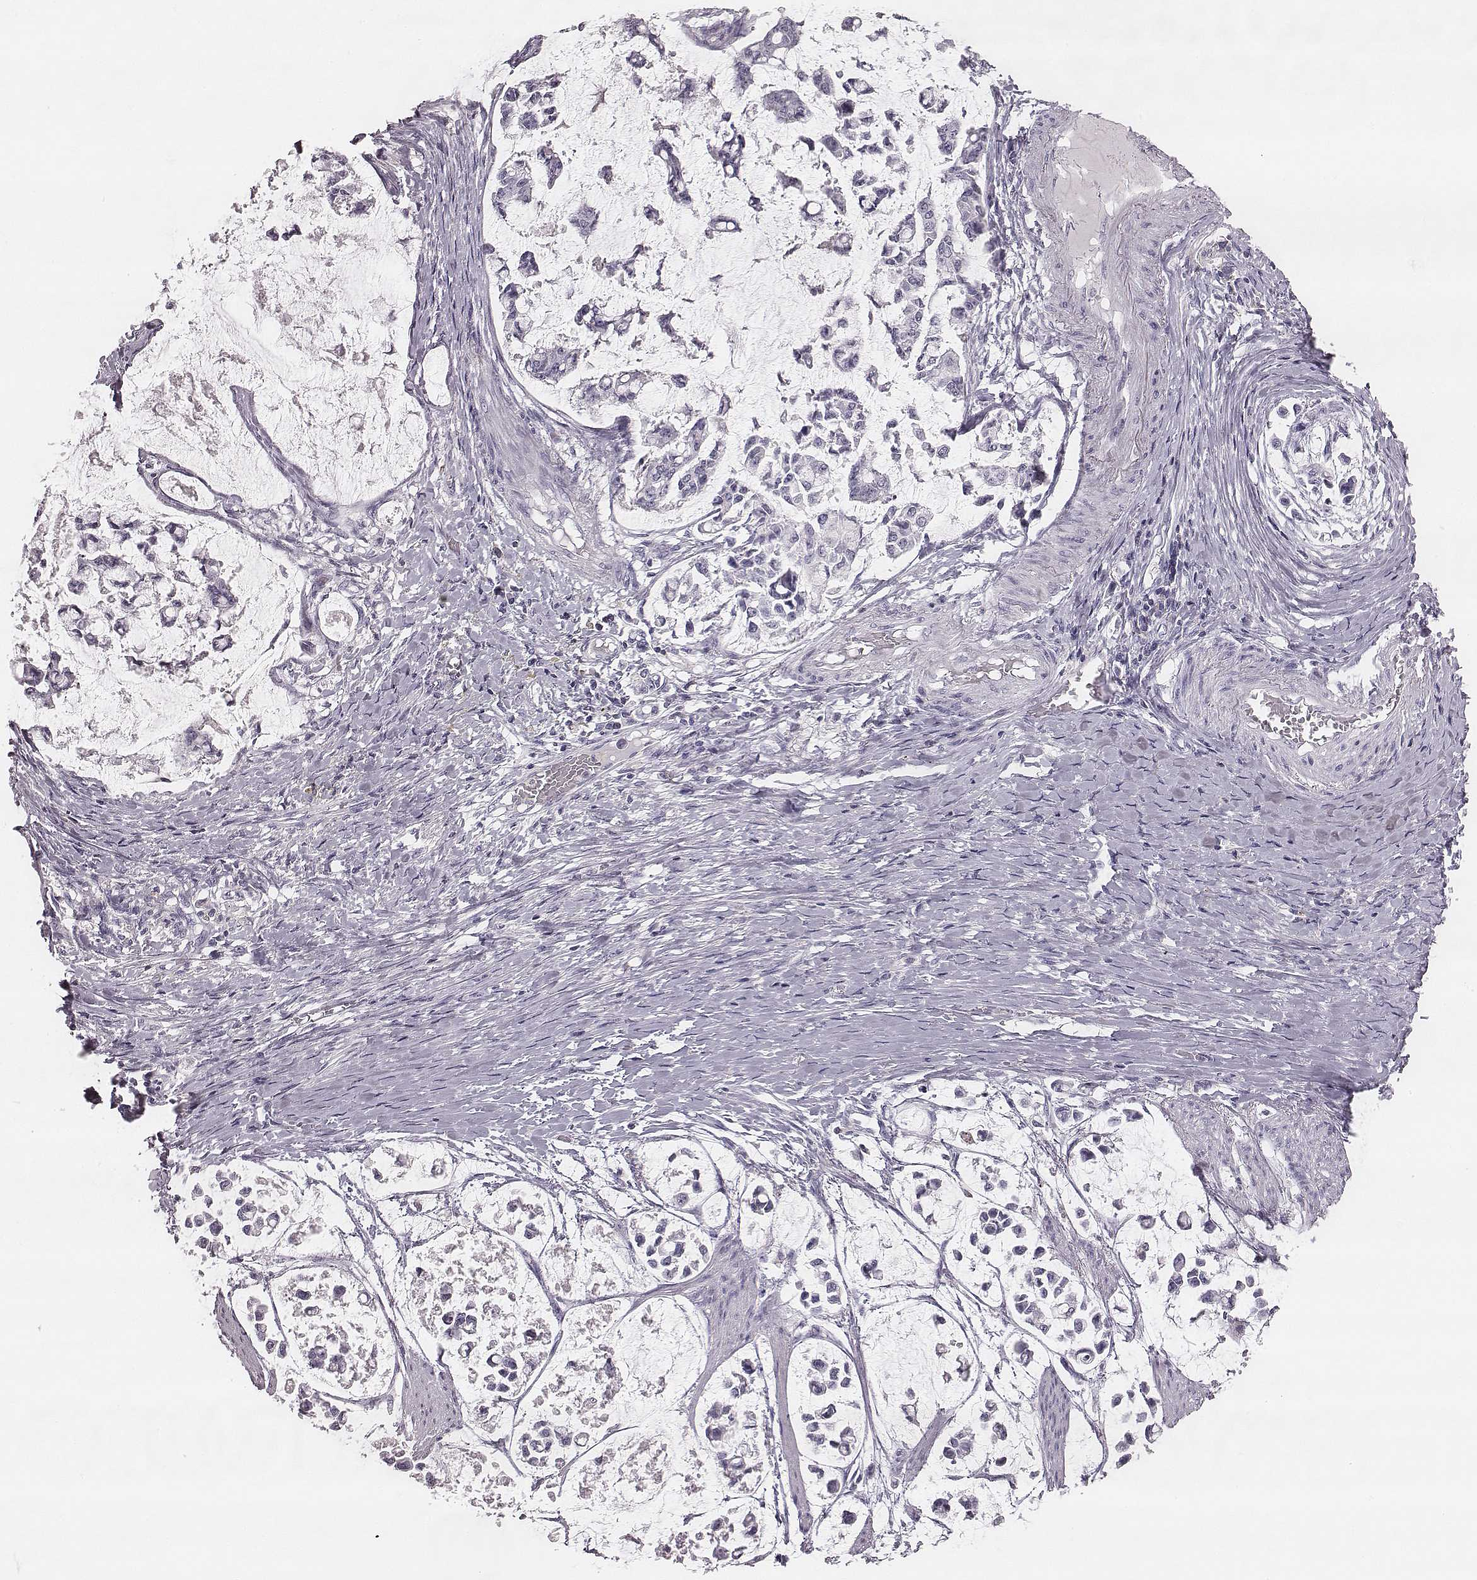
{"staining": {"intensity": "negative", "quantity": "none", "location": "none"}, "tissue": "stomach cancer", "cell_type": "Tumor cells", "image_type": "cancer", "snomed": [{"axis": "morphology", "description": "Adenocarcinoma, NOS"}, {"axis": "topography", "description": "Stomach"}], "caption": "Image shows no significant protein positivity in tumor cells of stomach cancer (adenocarcinoma).", "gene": "ZNF365", "patient": {"sex": "male", "age": 82}}